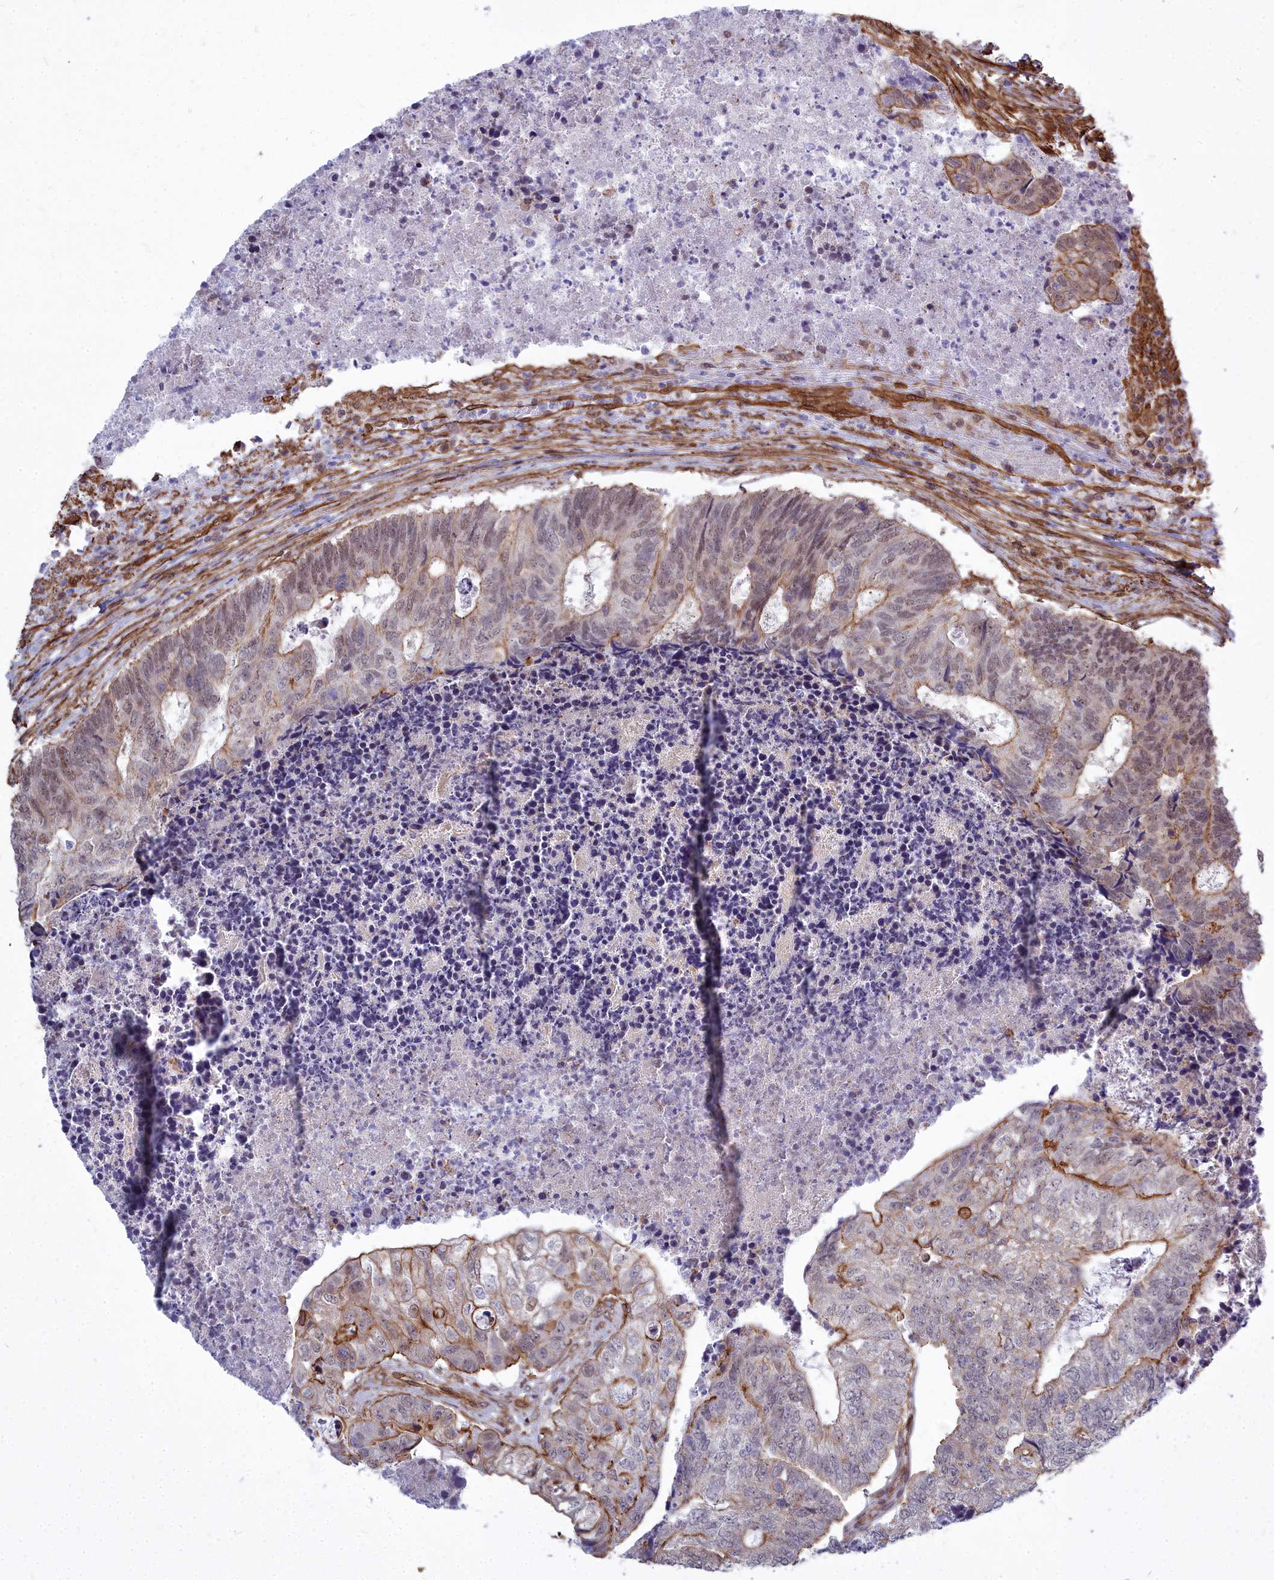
{"staining": {"intensity": "moderate", "quantity": "25%-75%", "location": "cytoplasmic/membranous"}, "tissue": "colorectal cancer", "cell_type": "Tumor cells", "image_type": "cancer", "snomed": [{"axis": "morphology", "description": "Adenocarcinoma, NOS"}, {"axis": "topography", "description": "Colon"}], "caption": "Colorectal adenocarcinoma stained with DAB immunohistochemistry (IHC) demonstrates medium levels of moderate cytoplasmic/membranous expression in about 25%-75% of tumor cells. Immunohistochemistry (ihc) stains the protein in brown and the nuclei are stained blue.", "gene": "YJU2", "patient": {"sex": "female", "age": 67}}